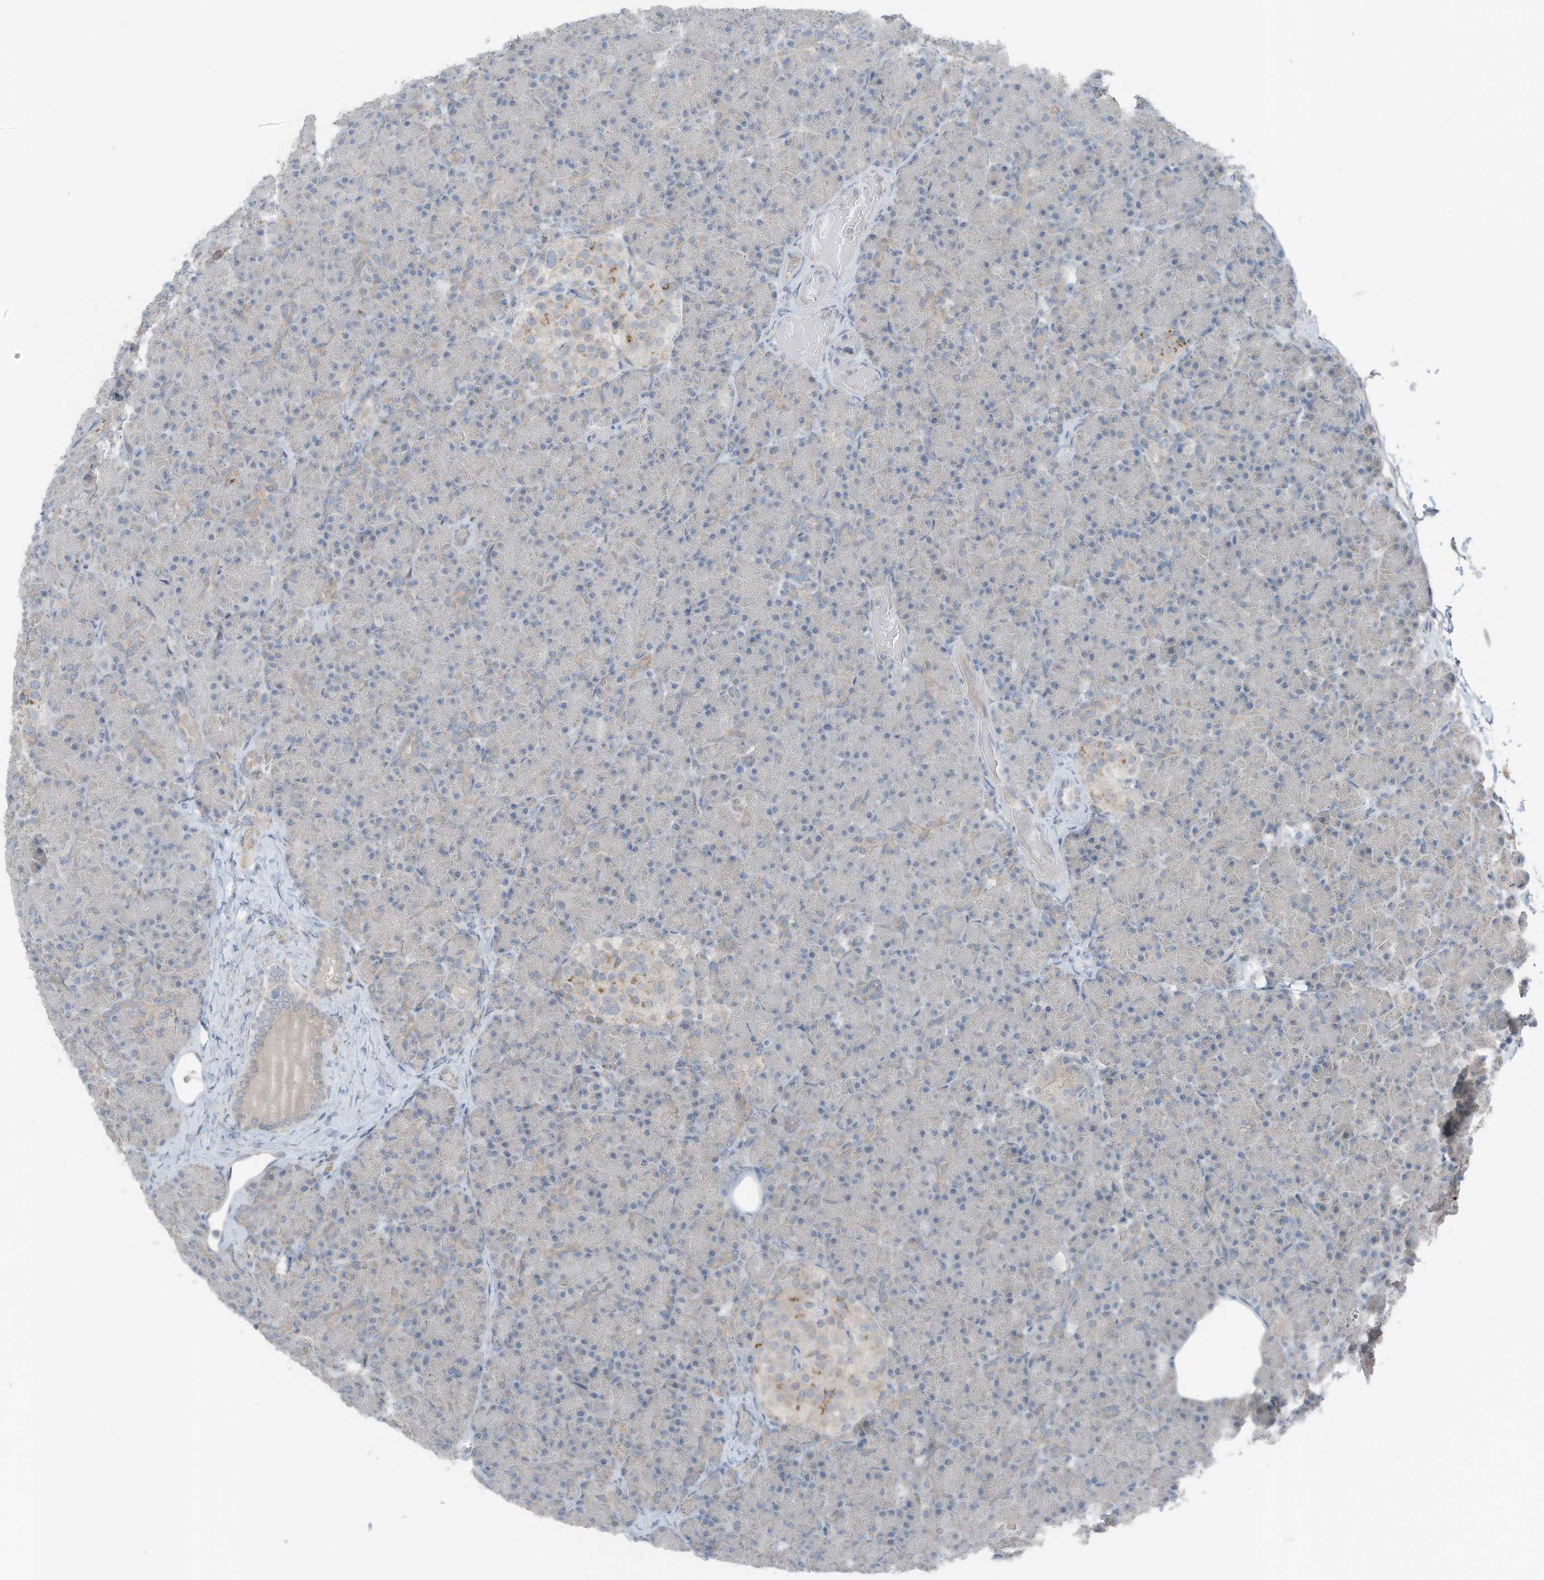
{"staining": {"intensity": "negative", "quantity": "none", "location": "none"}, "tissue": "pancreas", "cell_type": "Exocrine glandular cells", "image_type": "normal", "snomed": [{"axis": "morphology", "description": "Normal tissue, NOS"}, {"axis": "topography", "description": "Pancreas"}], "caption": "Photomicrograph shows no protein staining in exocrine glandular cells of benign pancreas.", "gene": "ARHGEF33", "patient": {"sex": "female", "age": 43}}